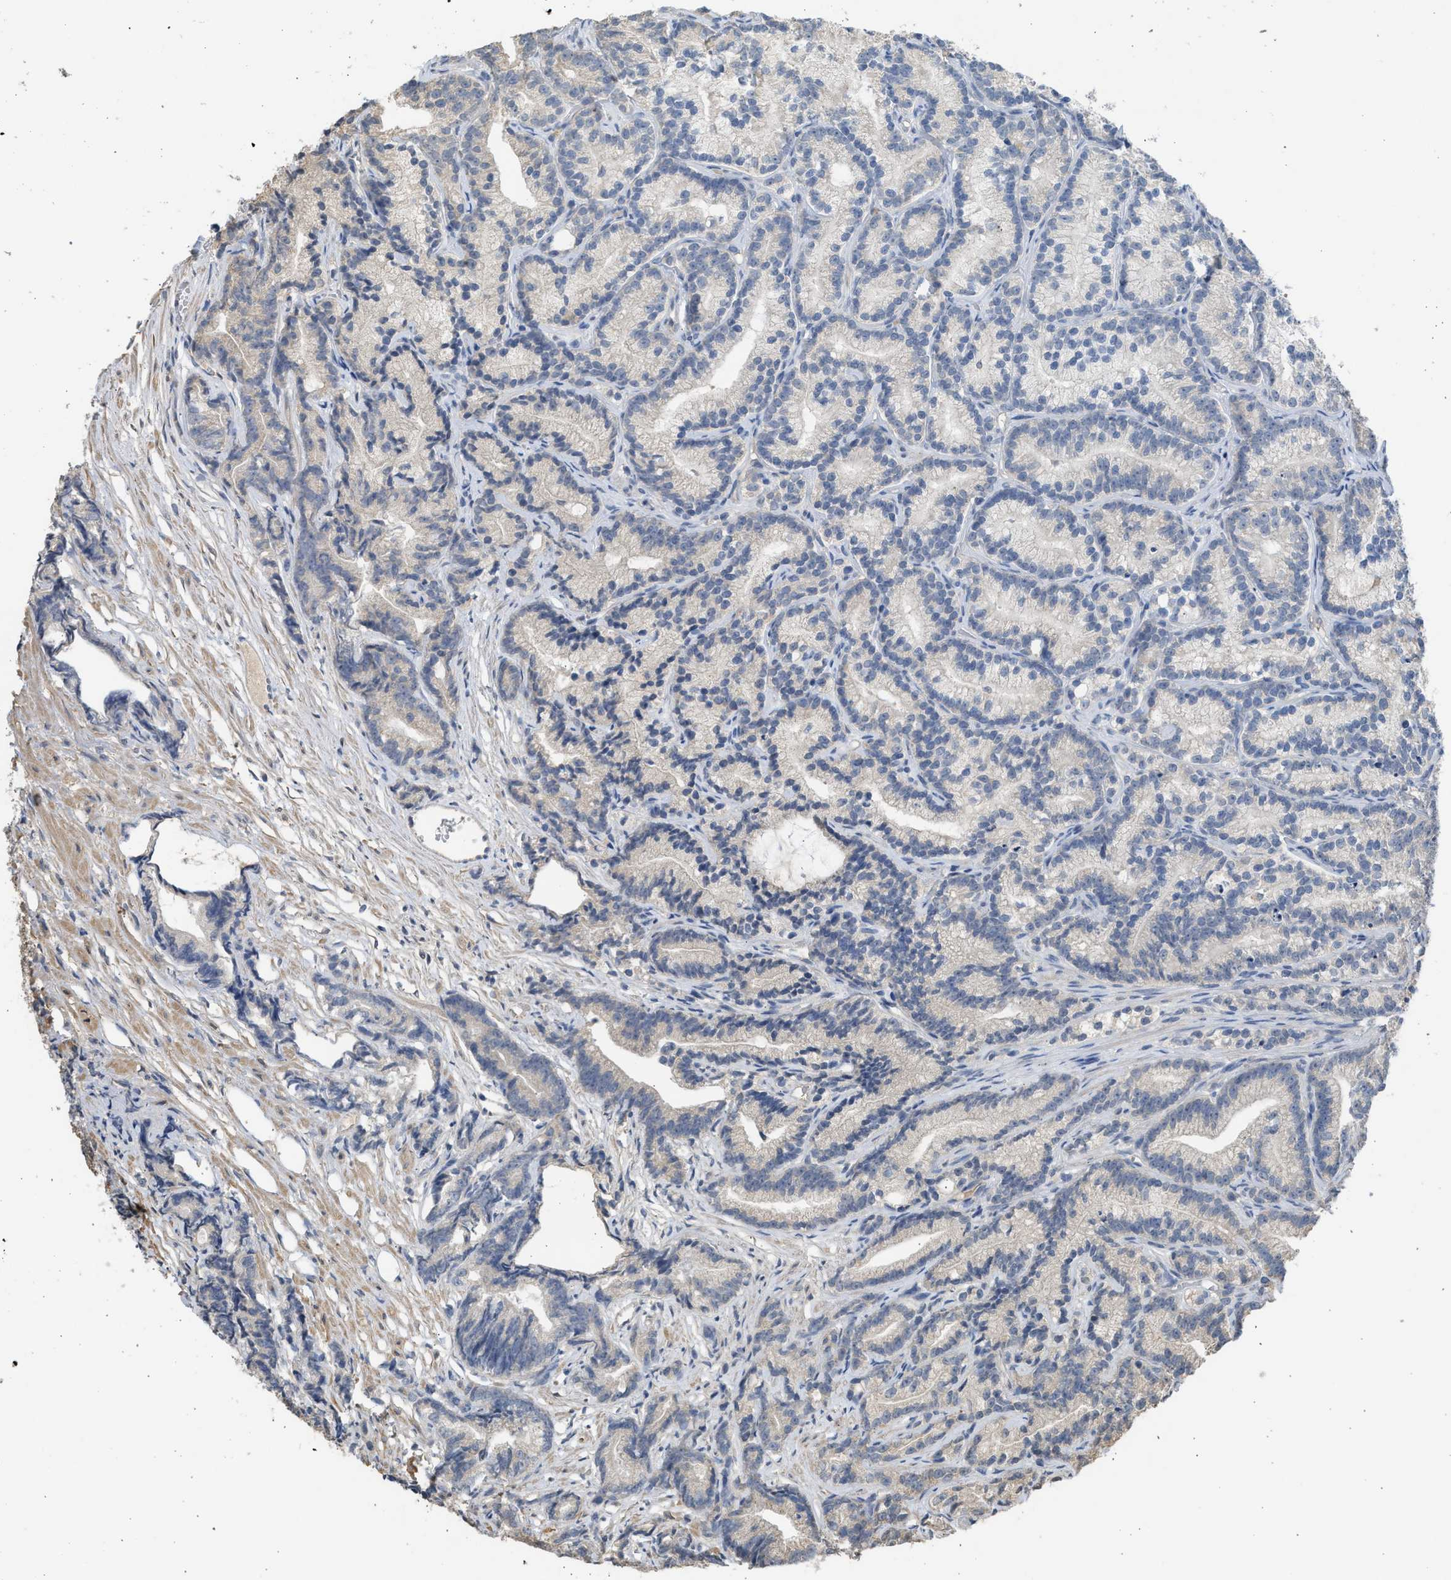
{"staining": {"intensity": "negative", "quantity": "none", "location": "none"}, "tissue": "prostate cancer", "cell_type": "Tumor cells", "image_type": "cancer", "snomed": [{"axis": "morphology", "description": "Adenocarcinoma, Low grade"}, {"axis": "topography", "description": "Prostate"}], "caption": "IHC of human prostate adenocarcinoma (low-grade) exhibits no expression in tumor cells.", "gene": "SULT2A1", "patient": {"sex": "male", "age": 89}}